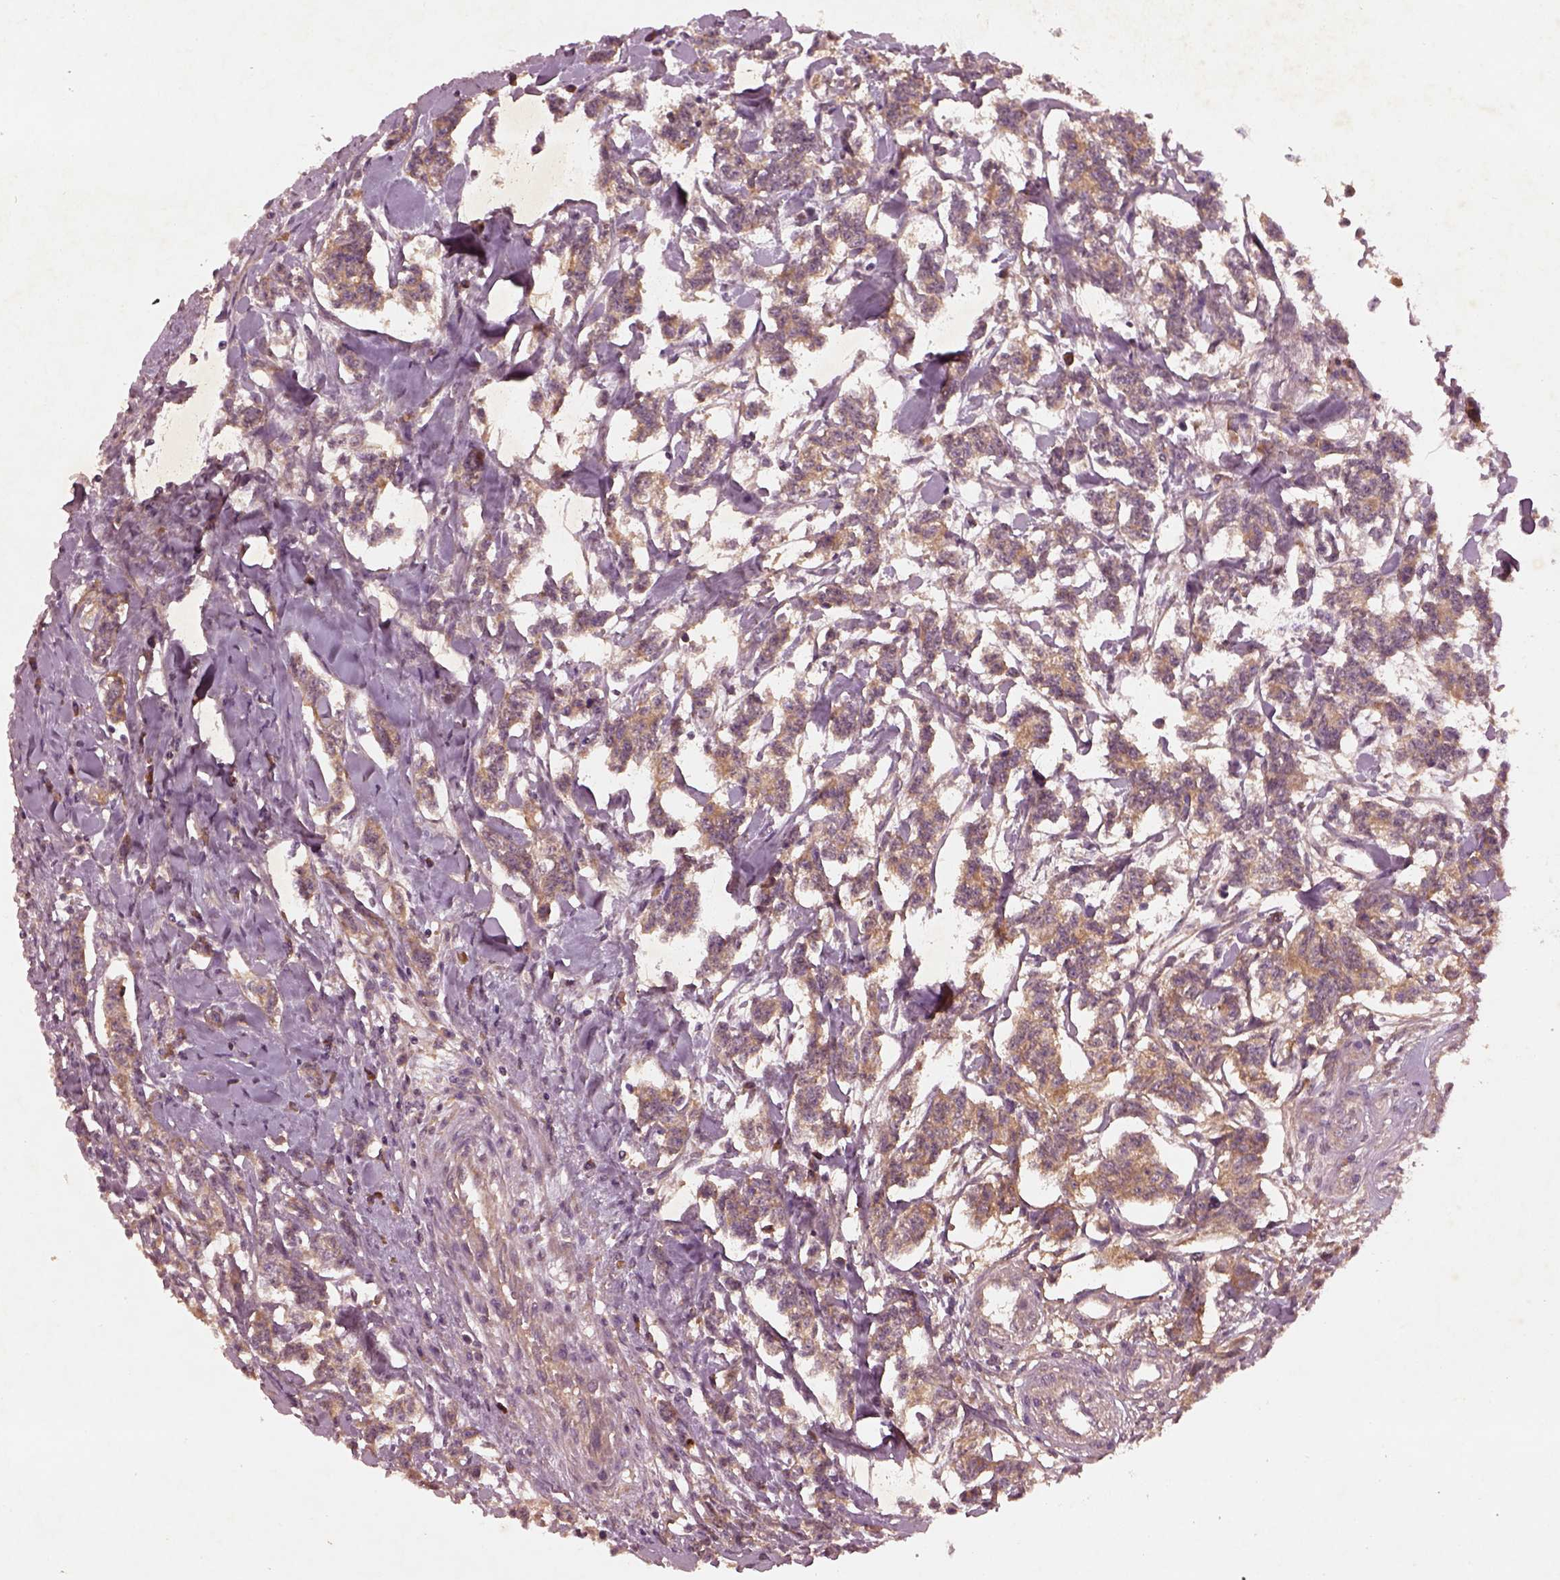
{"staining": {"intensity": "moderate", "quantity": ">75%", "location": "cytoplasmic/membranous"}, "tissue": "carcinoid", "cell_type": "Tumor cells", "image_type": "cancer", "snomed": [{"axis": "morphology", "description": "Carcinoid, malignant, NOS"}, {"axis": "topography", "description": "Kidney"}], "caption": "This is a histology image of immunohistochemistry (IHC) staining of carcinoid (malignant), which shows moderate expression in the cytoplasmic/membranous of tumor cells.", "gene": "FAM234A", "patient": {"sex": "female", "age": 41}}